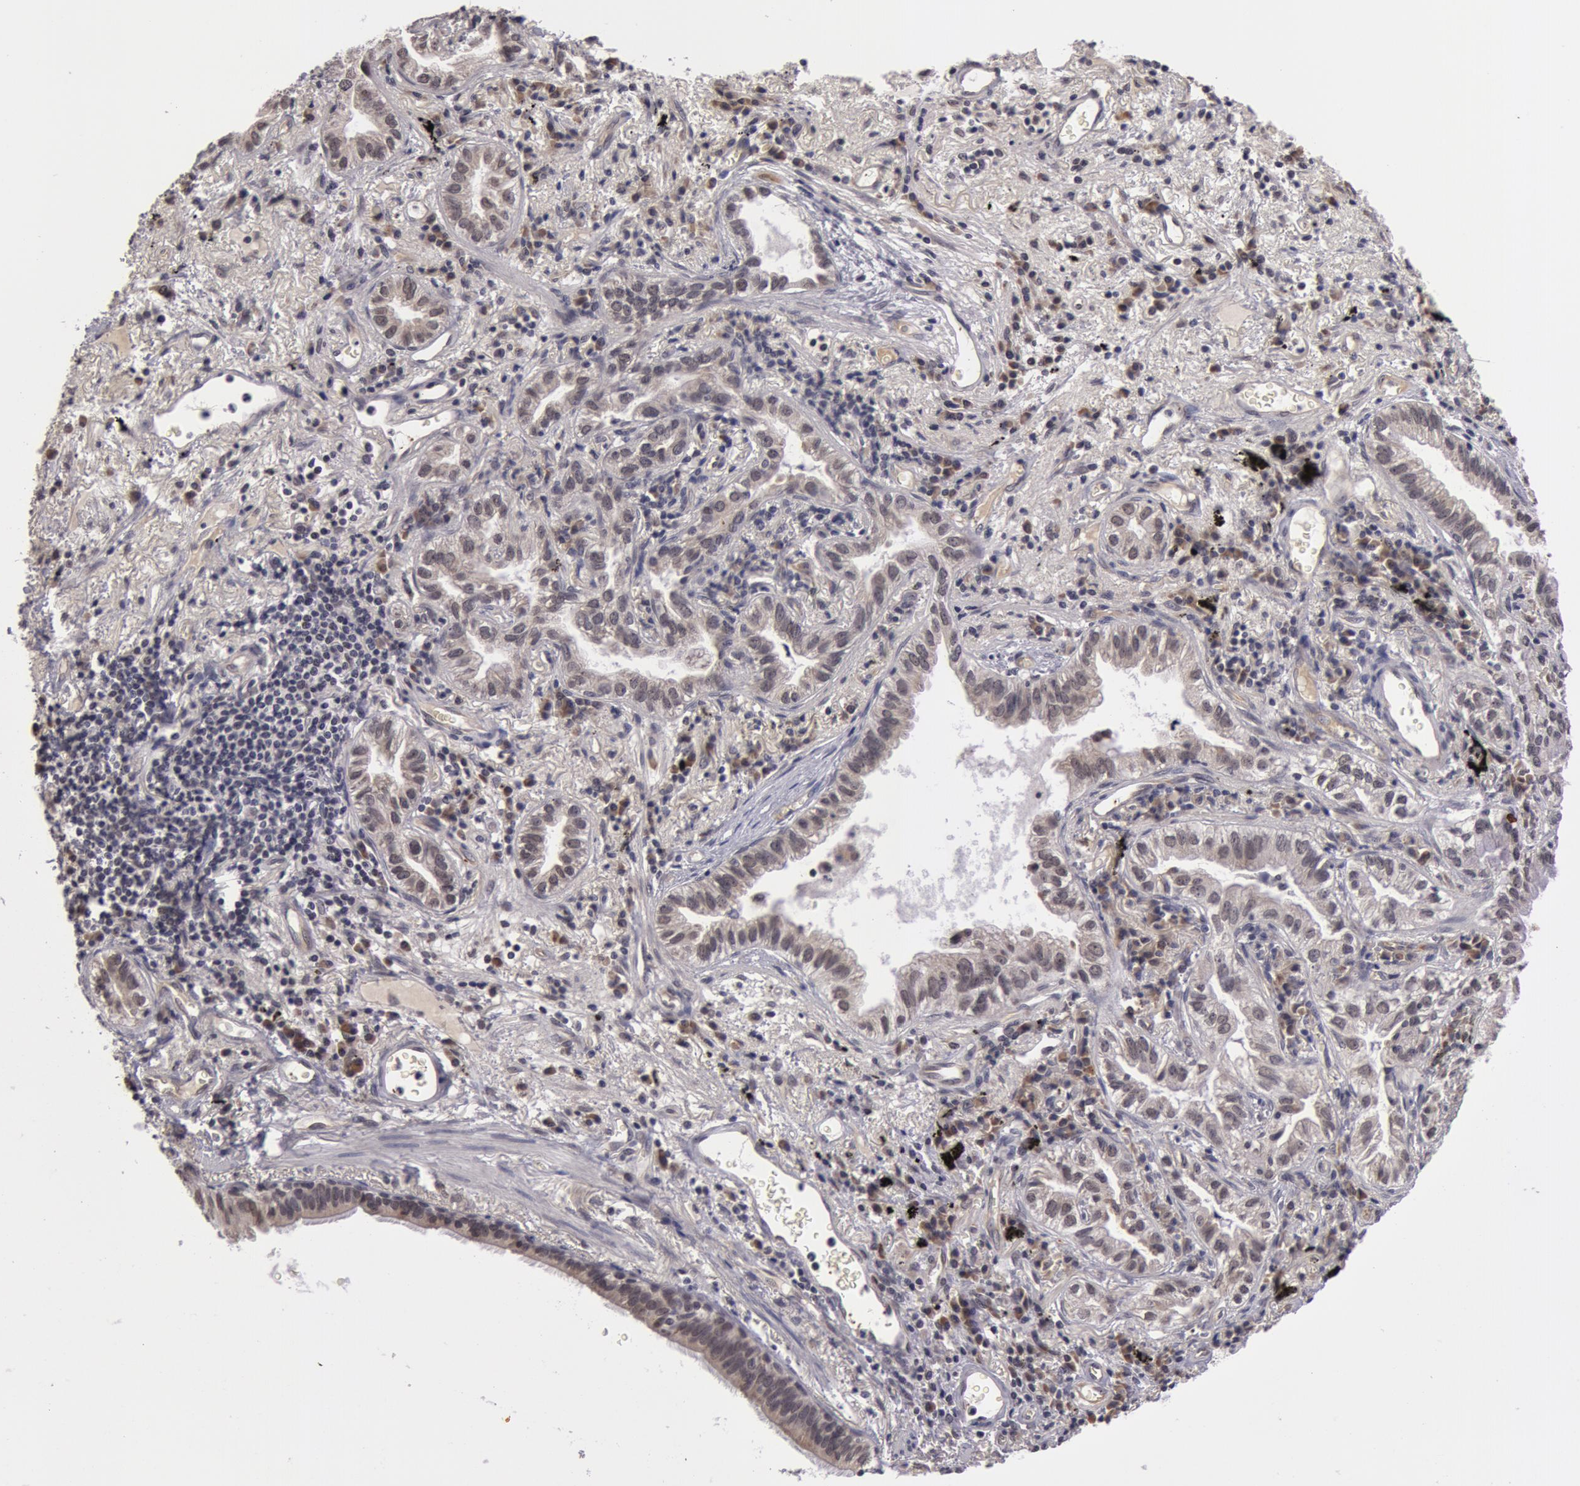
{"staining": {"intensity": "negative", "quantity": "none", "location": "none"}, "tissue": "lung cancer", "cell_type": "Tumor cells", "image_type": "cancer", "snomed": [{"axis": "morphology", "description": "Adenocarcinoma, NOS"}, {"axis": "topography", "description": "Lung"}], "caption": "High magnification brightfield microscopy of lung cancer (adenocarcinoma) stained with DAB (3,3'-diaminobenzidine) (brown) and counterstained with hematoxylin (blue): tumor cells show no significant positivity. Nuclei are stained in blue.", "gene": "SYTL4", "patient": {"sex": "female", "age": 50}}